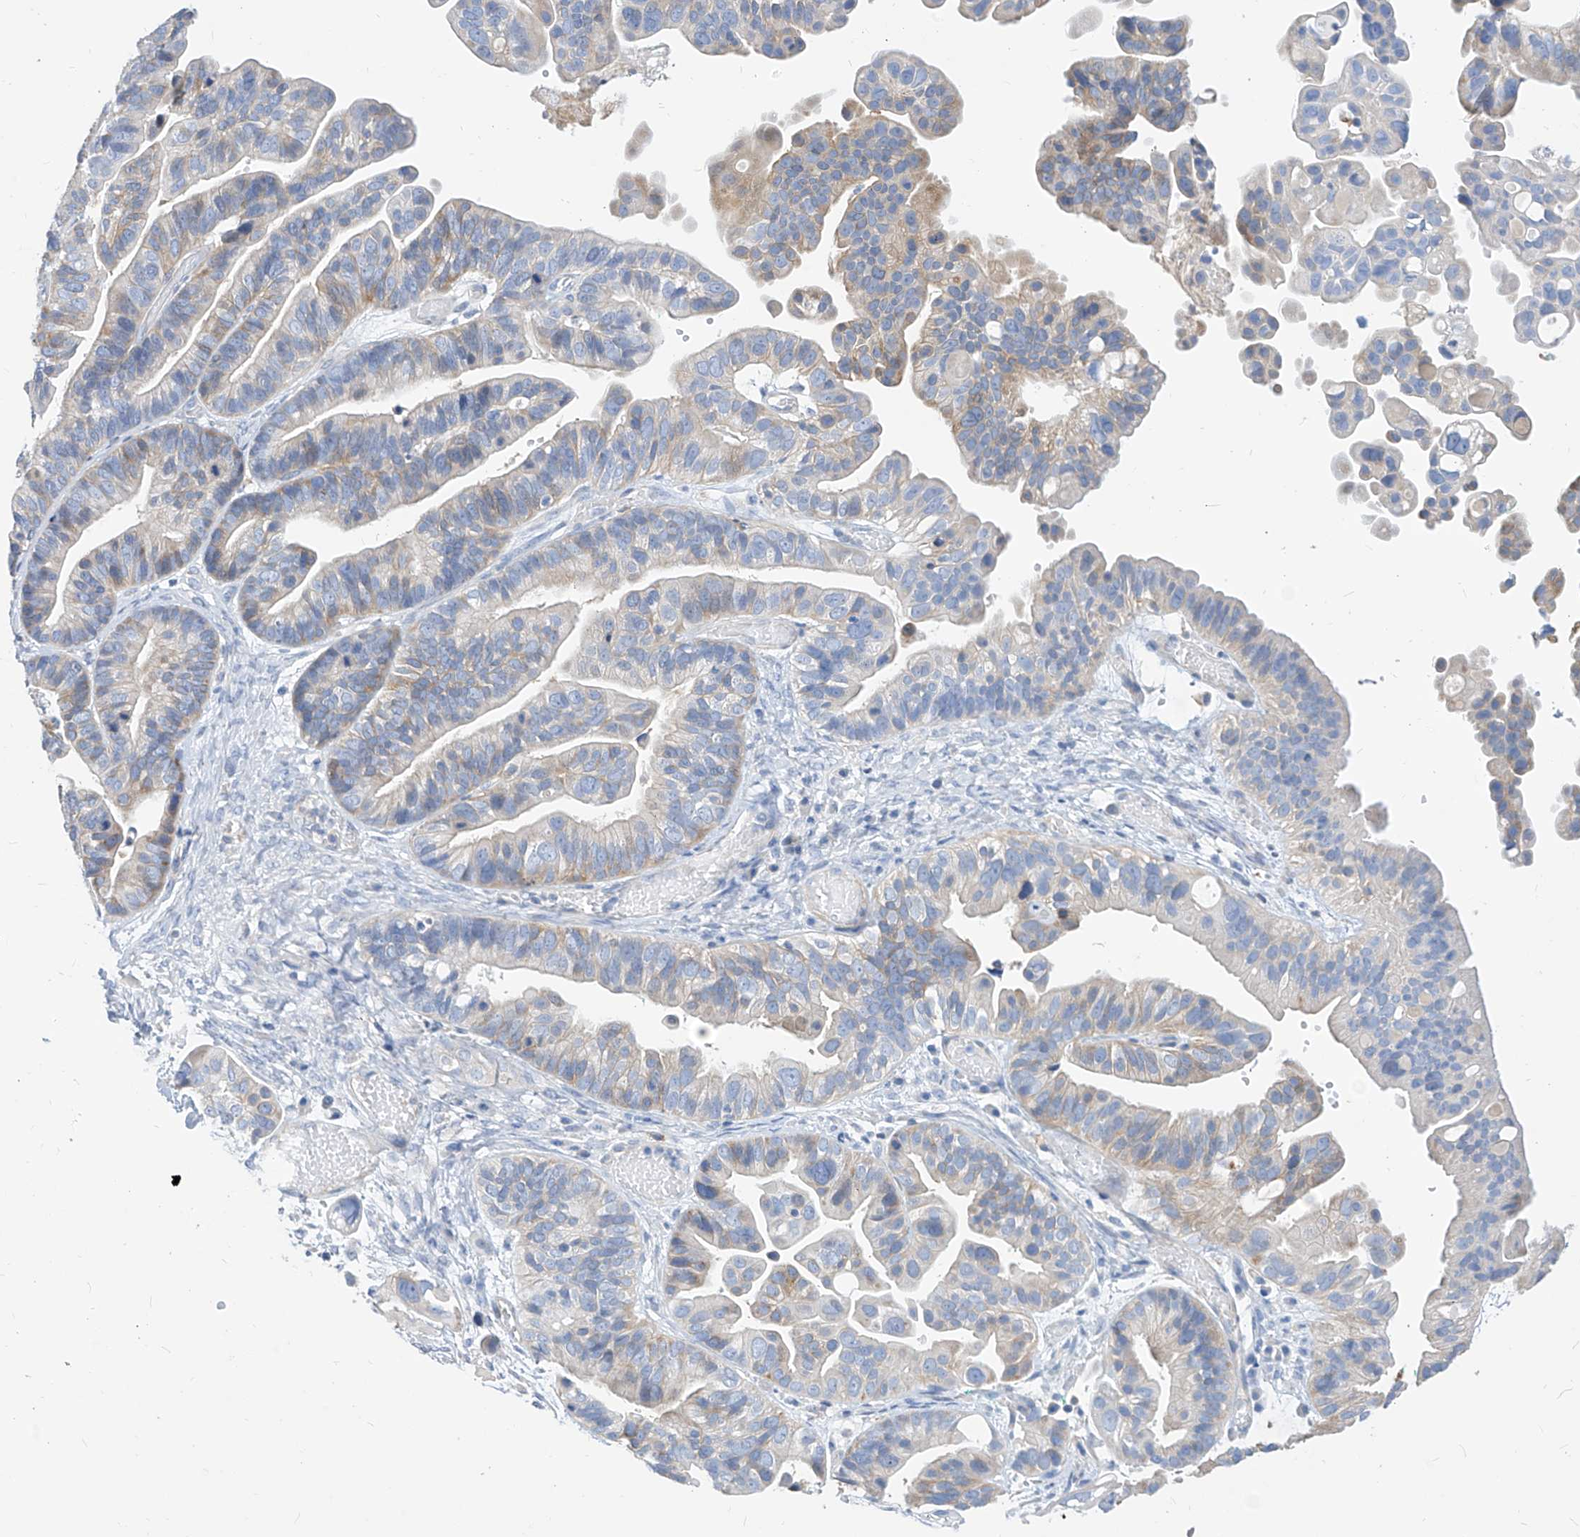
{"staining": {"intensity": "weak", "quantity": "<25%", "location": "cytoplasmic/membranous"}, "tissue": "ovarian cancer", "cell_type": "Tumor cells", "image_type": "cancer", "snomed": [{"axis": "morphology", "description": "Cystadenocarcinoma, serous, NOS"}, {"axis": "topography", "description": "Ovary"}], "caption": "Ovarian serous cystadenocarcinoma was stained to show a protein in brown. There is no significant expression in tumor cells. (Stains: DAB immunohistochemistry (IHC) with hematoxylin counter stain, Microscopy: brightfield microscopy at high magnification).", "gene": "SCGB2A1", "patient": {"sex": "female", "age": 56}}